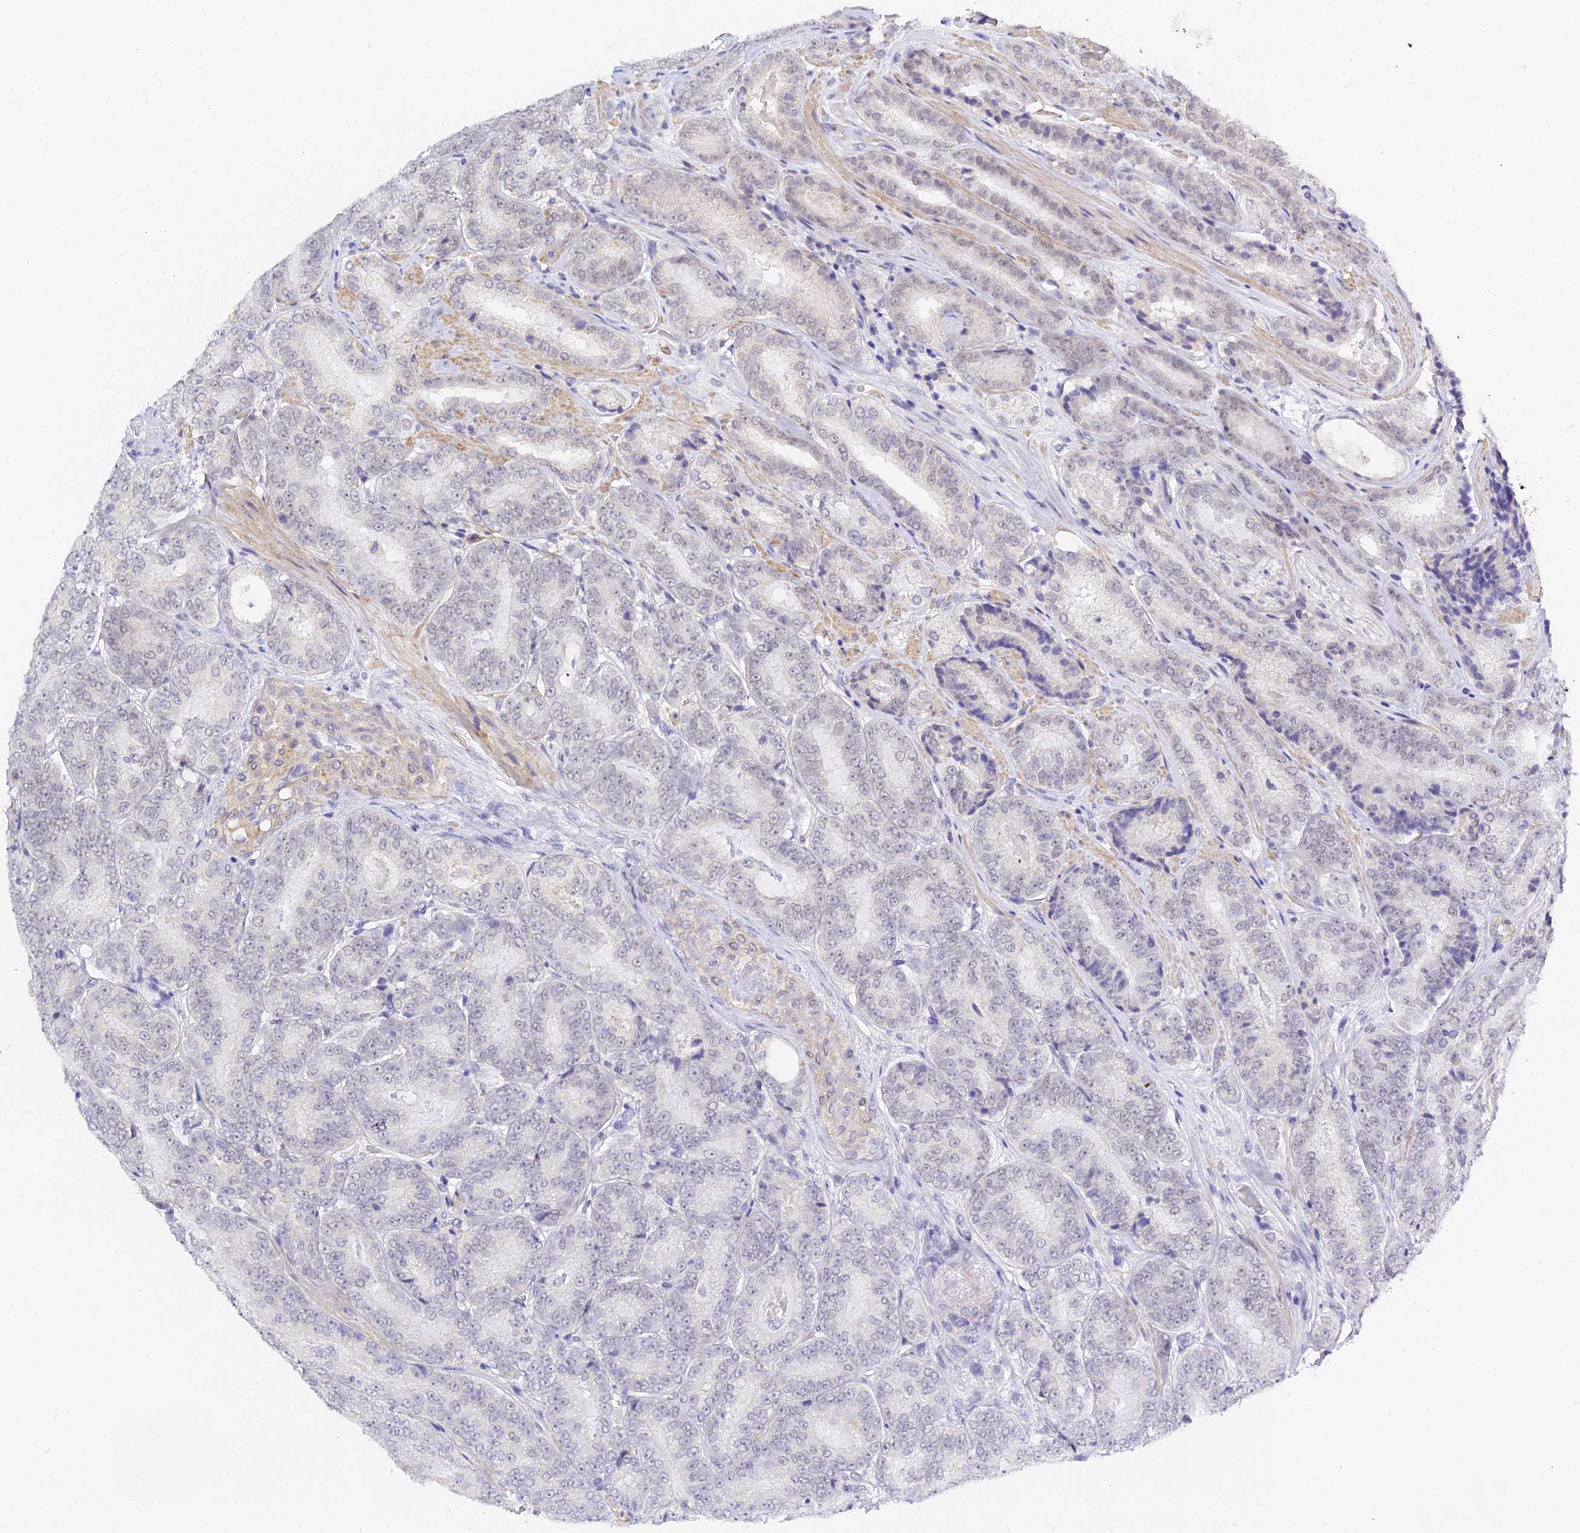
{"staining": {"intensity": "negative", "quantity": "none", "location": "none"}, "tissue": "prostate cancer", "cell_type": "Tumor cells", "image_type": "cancer", "snomed": [{"axis": "morphology", "description": "Adenocarcinoma, High grade"}, {"axis": "topography", "description": "Prostate"}], "caption": "The image reveals no significant expression in tumor cells of prostate cancer.", "gene": "ZNF628", "patient": {"sex": "male", "age": 72}}